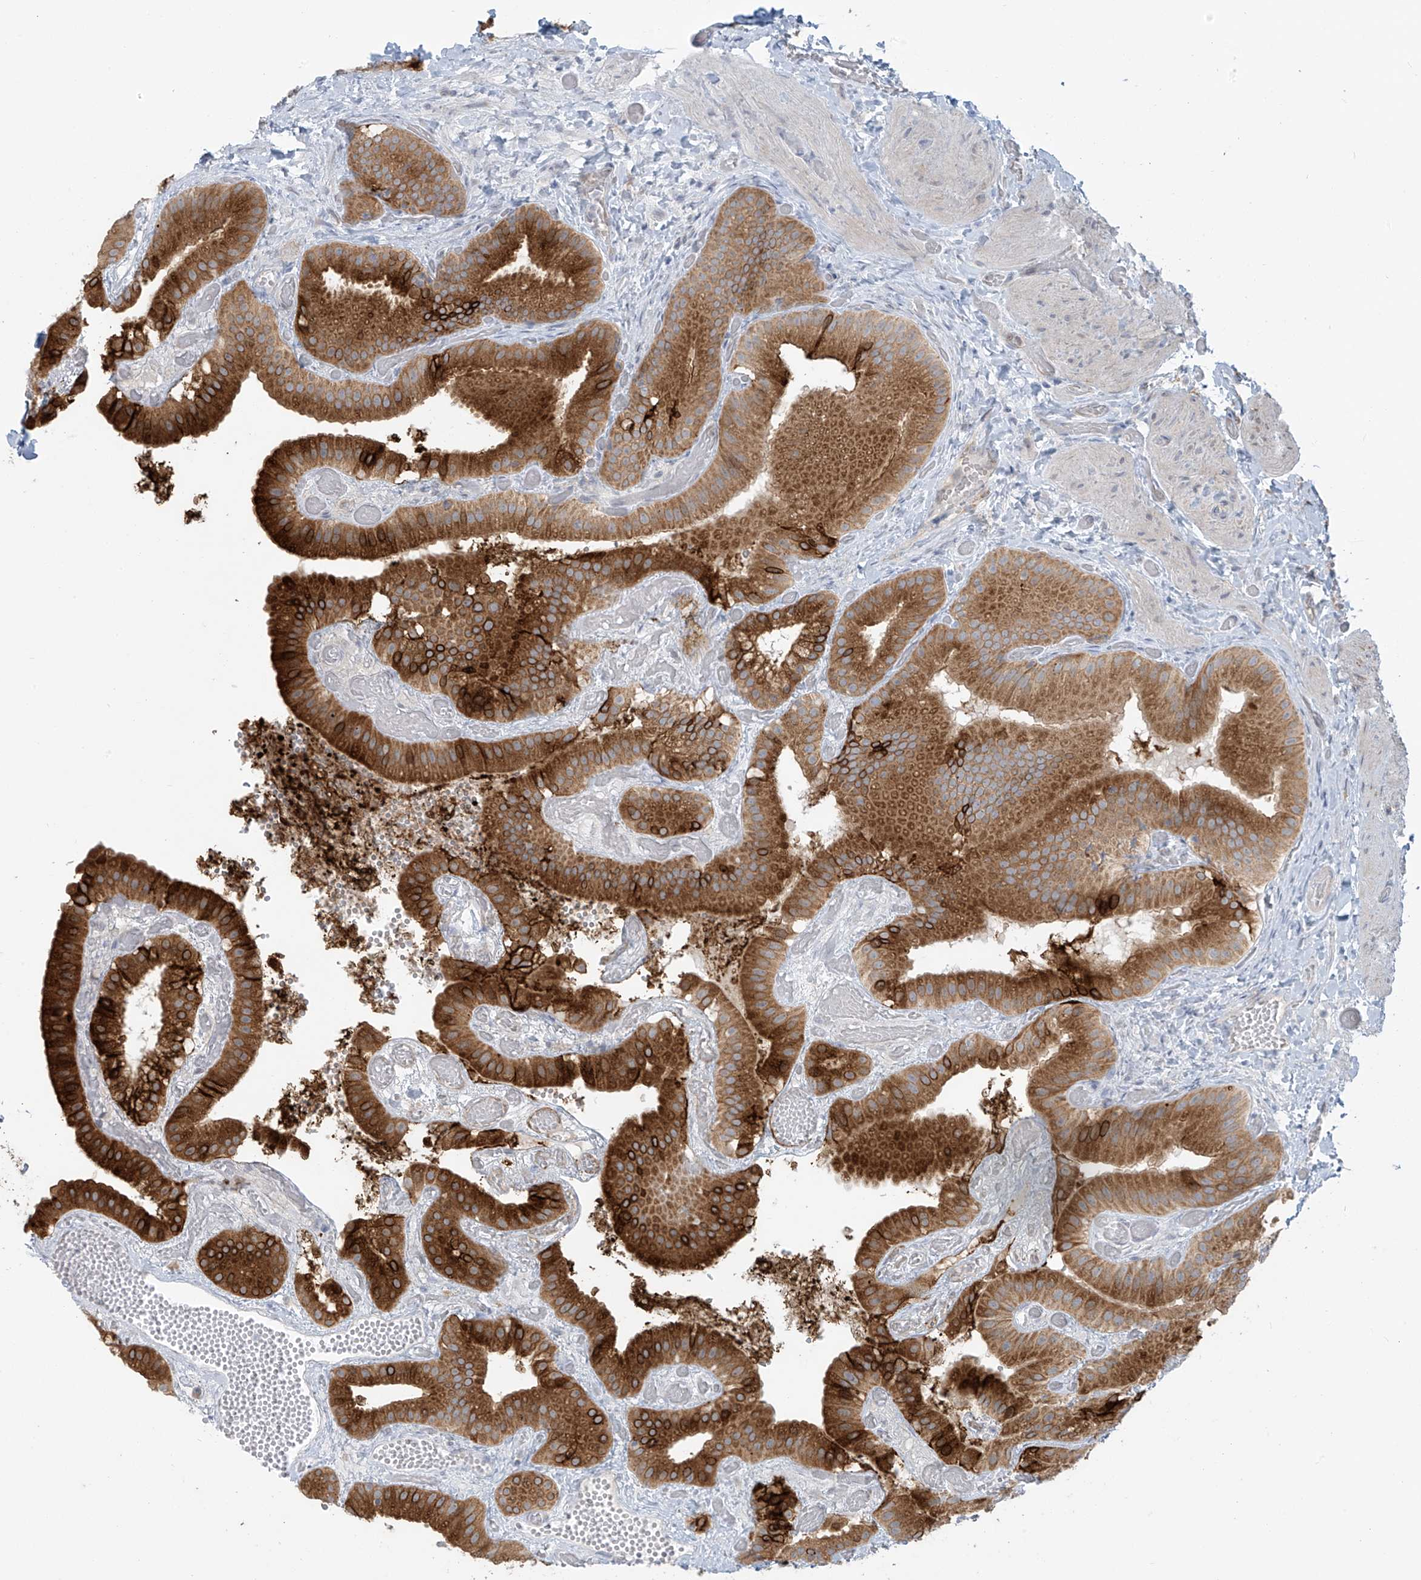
{"staining": {"intensity": "strong", "quantity": ">75%", "location": "cytoplasmic/membranous"}, "tissue": "gallbladder", "cell_type": "Glandular cells", "image_type": "normal", "snomed": [{"axis": "morphology", "description": "Normal tissue, NOS"}, {"axis": "topography", "description": "Gallbladder"}], "caption": "High-power microscopy captured an IHC histopathology image of unremarkable gallbladder, revealing strong cytoplasmic/membranous expression in about >75% of glandular cells.", "gene": "KATNIP", "patient": {"sex": "female", "age": 64}}